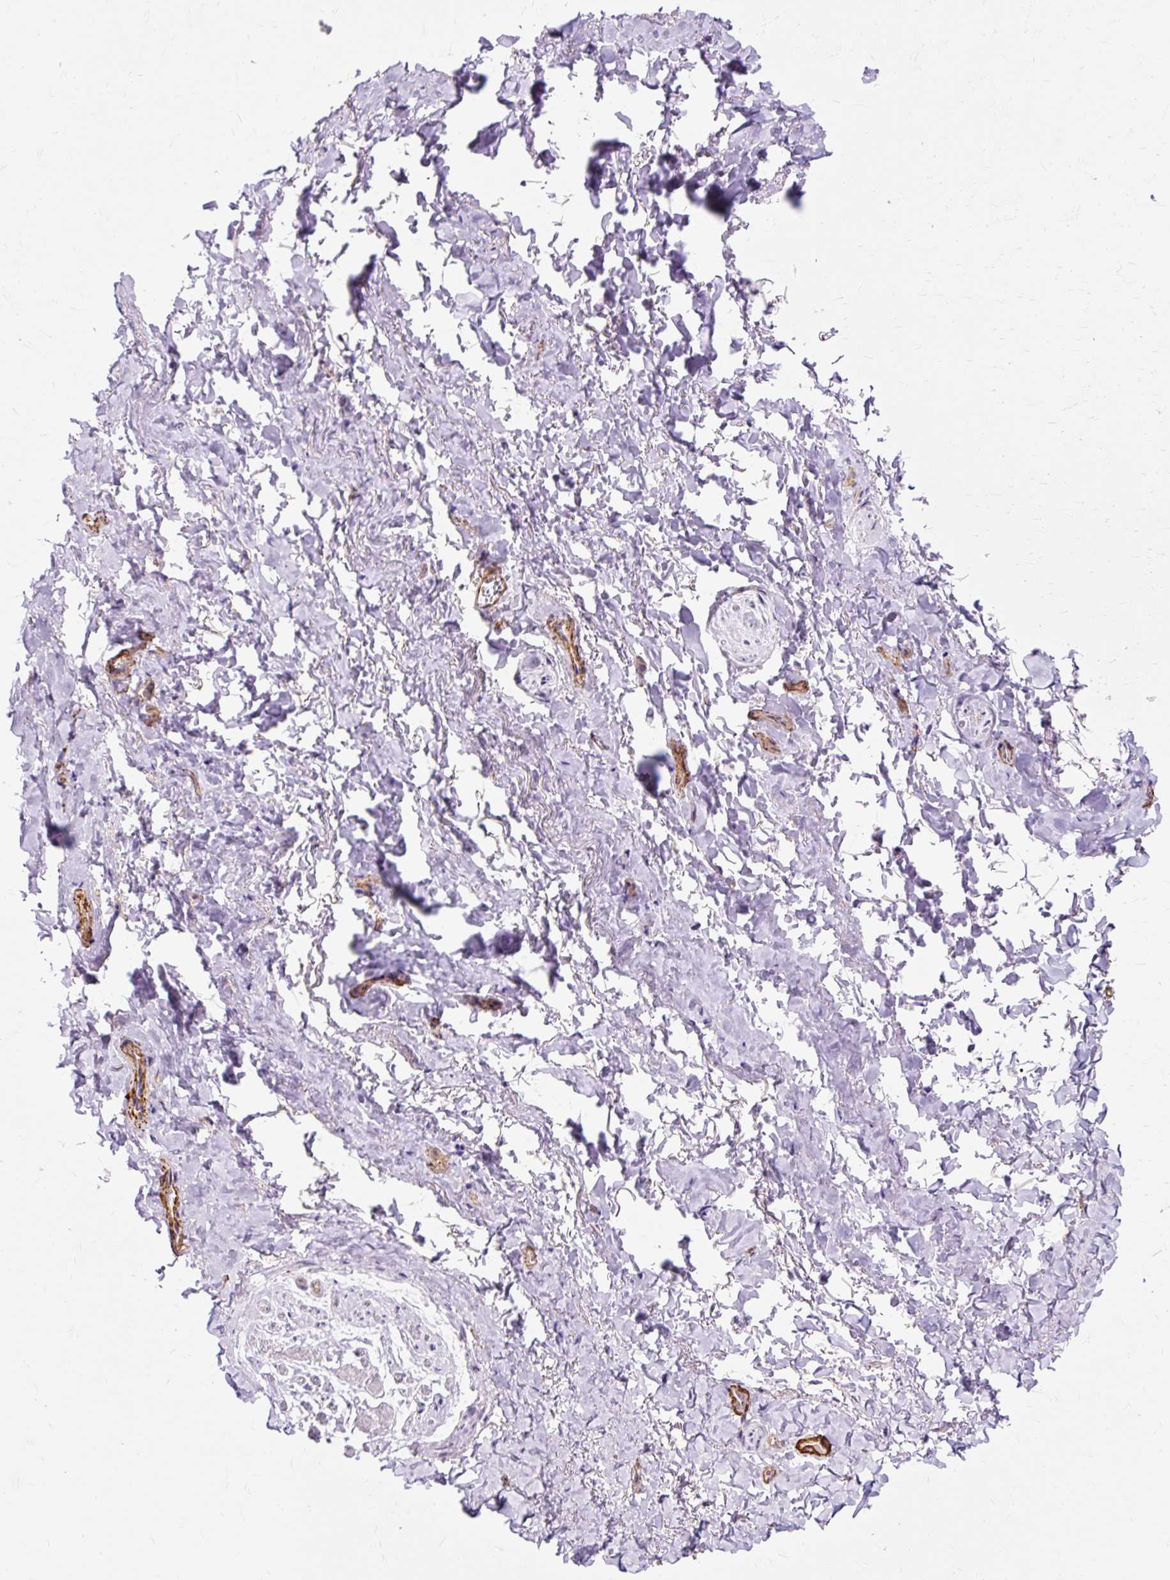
{"staining": {"intensity": "negative", "quantity": "none", "location": "none"}, "tissue": "adipose tissue", "cell_type": "Adipocytes", "image_type": "normal", "snomed": [{"axis": "morphology", "description": "Normal tissue, NOS"}, {"axis": "topography", "description": "Vulva"}, {"axis": "topography", "description": "Vagina"}, {"axis": "topography", "description": "Peripheral nerve tissue"}], "caption": "This is an IHC histopathology image of normal human adipose tissue. There is no positivity in adipocytes.", "gene": "TBC1D2B", "patient": {"sex": "female", "age": 66}}